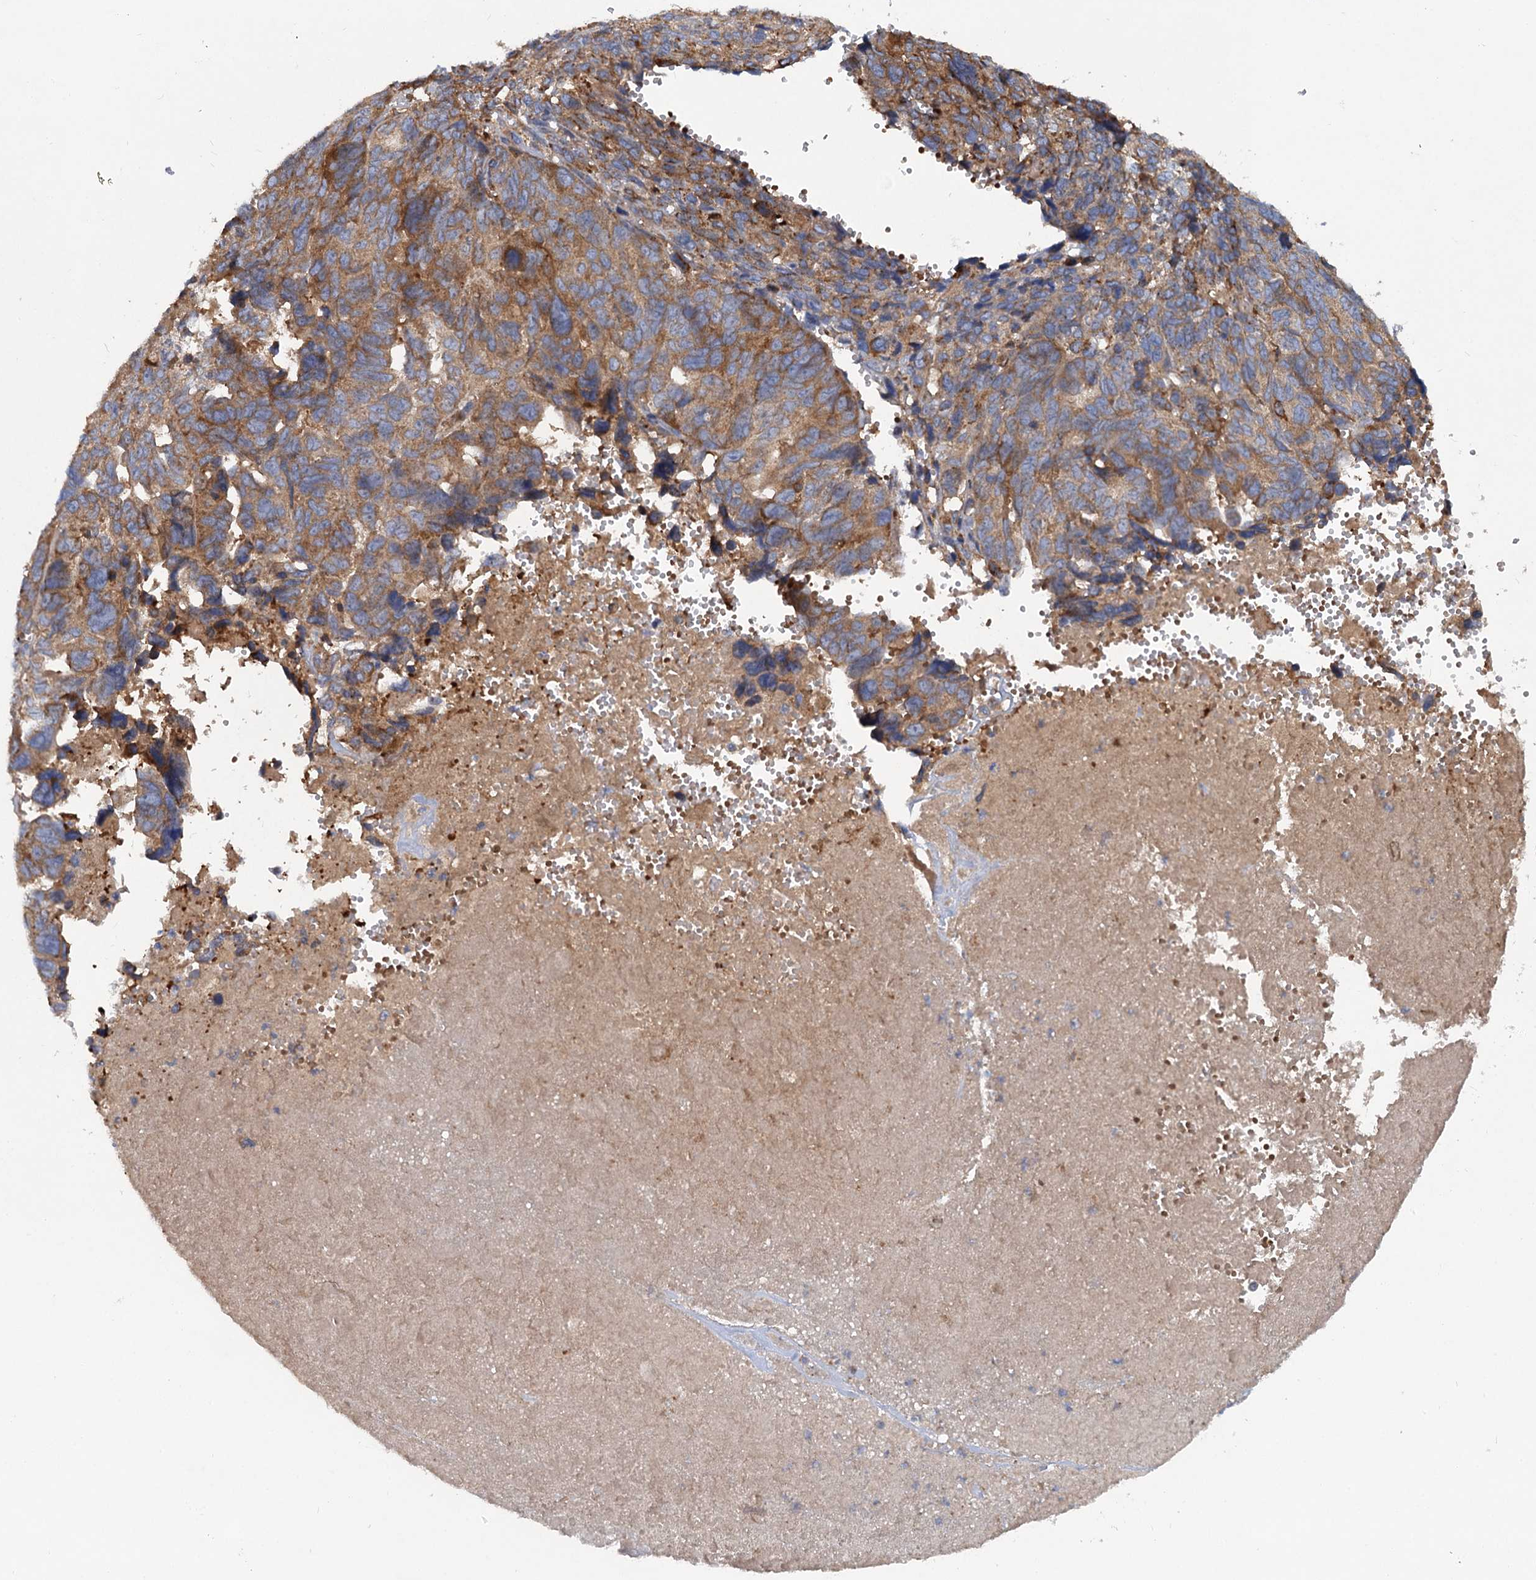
{"staining": {"intensity": "moderate", "quantity": ">75%", "location": "cytoplasmic/membranous"}, "tissue": "ovarian cancer", "cell_type": "Tumor cells", "image_type": "cancer", "snomed": [{"axis": "morphology", "description": "Cystadenocarcinoma, serous, NOS"}, {"axis": "topography", "description": "Ovary"}], "caption": "Protein staining reveals moderate cytoplasmic/membranous positivity in about >75% of tumor cells in ovarian cancer (serous cystadenocarcinoma).", "gene": "ALKBH7", "patient": {"sex": "female", "age": 79}}